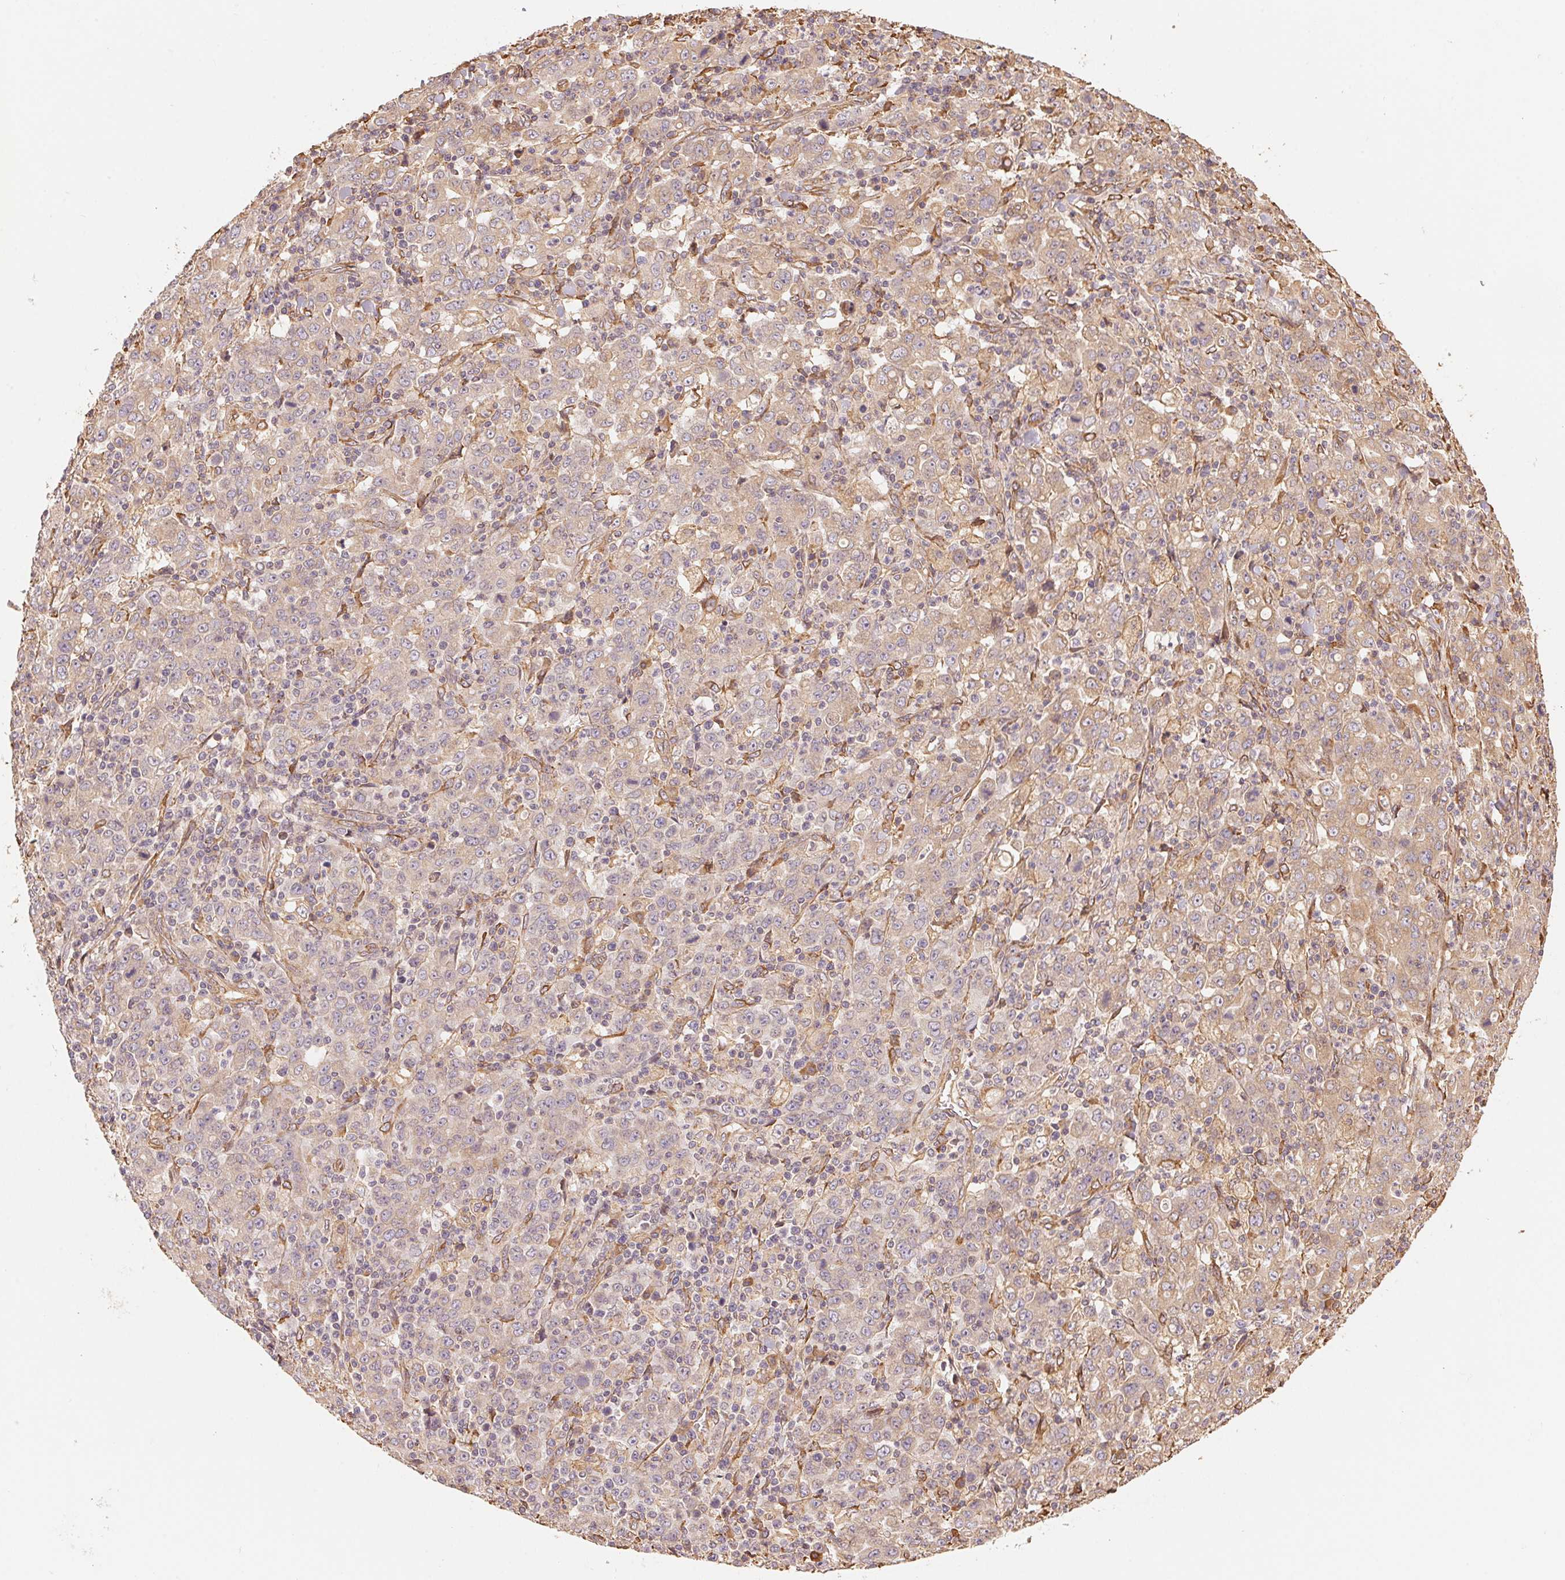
{"staining": {"intensity": "weak", "quantity": "<25%", "location": "cytoplasmic/membranous"}, "tissue": "stomach cancer", "cell_type": "Tumor cells", "image_type": "cancer", "snomed": [{"axis": "morphology", "description": "Adenocarcinoma, NOS"}, {"axis": "topography", "description": "Stomach, upper"}], "caption": "Stomach cancer (adenocarcinoma) was stained to show a protein in brown. There is no significant positivity in tumor cells. Brightfield microscopy of IHC stained with DAB (3,3'-diaminobenzidine) (brown) and hematoxylin (blue), captured at high magnification.", "gene": "C6orf163", "patient": {"sex": "male", "age": 69}}